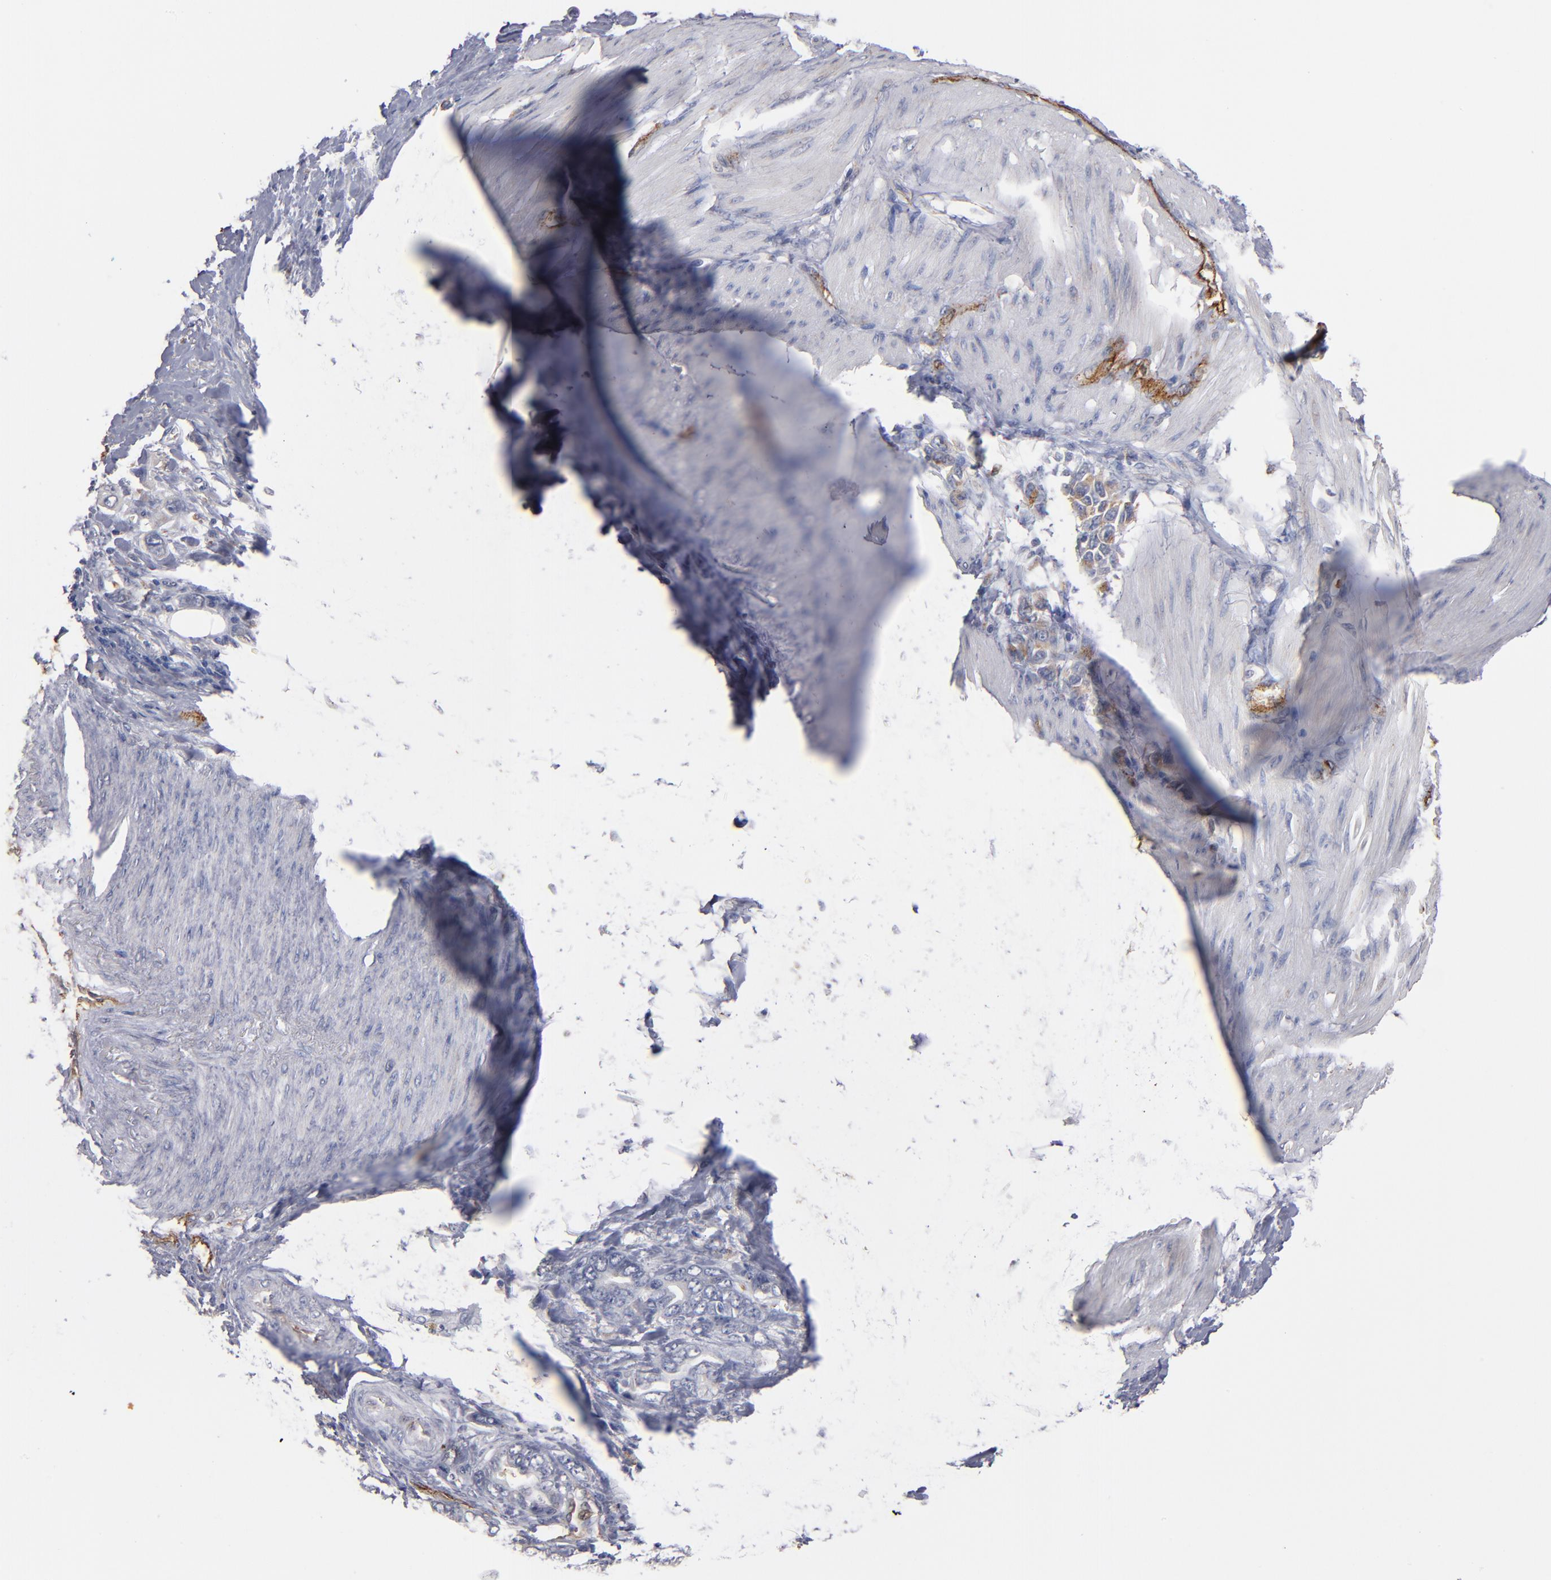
{"staining": {"intensity": "weak", "quantity": "<25%", "location": "cytoplasmic/membranous"}, "tissue": "stomach cancer", "cell_type": "Tumor cells", "image_type": "cancer", "snomed": [{"axis": "morphology", "description": "Adenocarcinoma, NOS"}, {"axis": "topography", "description": "Stomach"}], "caption": "Immunohistochemical staining of human stomach cancer (adenocarcinoma) displays no significant positivity in tumor cells.", "gene": "SELP", "patient": {"sex": "male", "age": 78}}